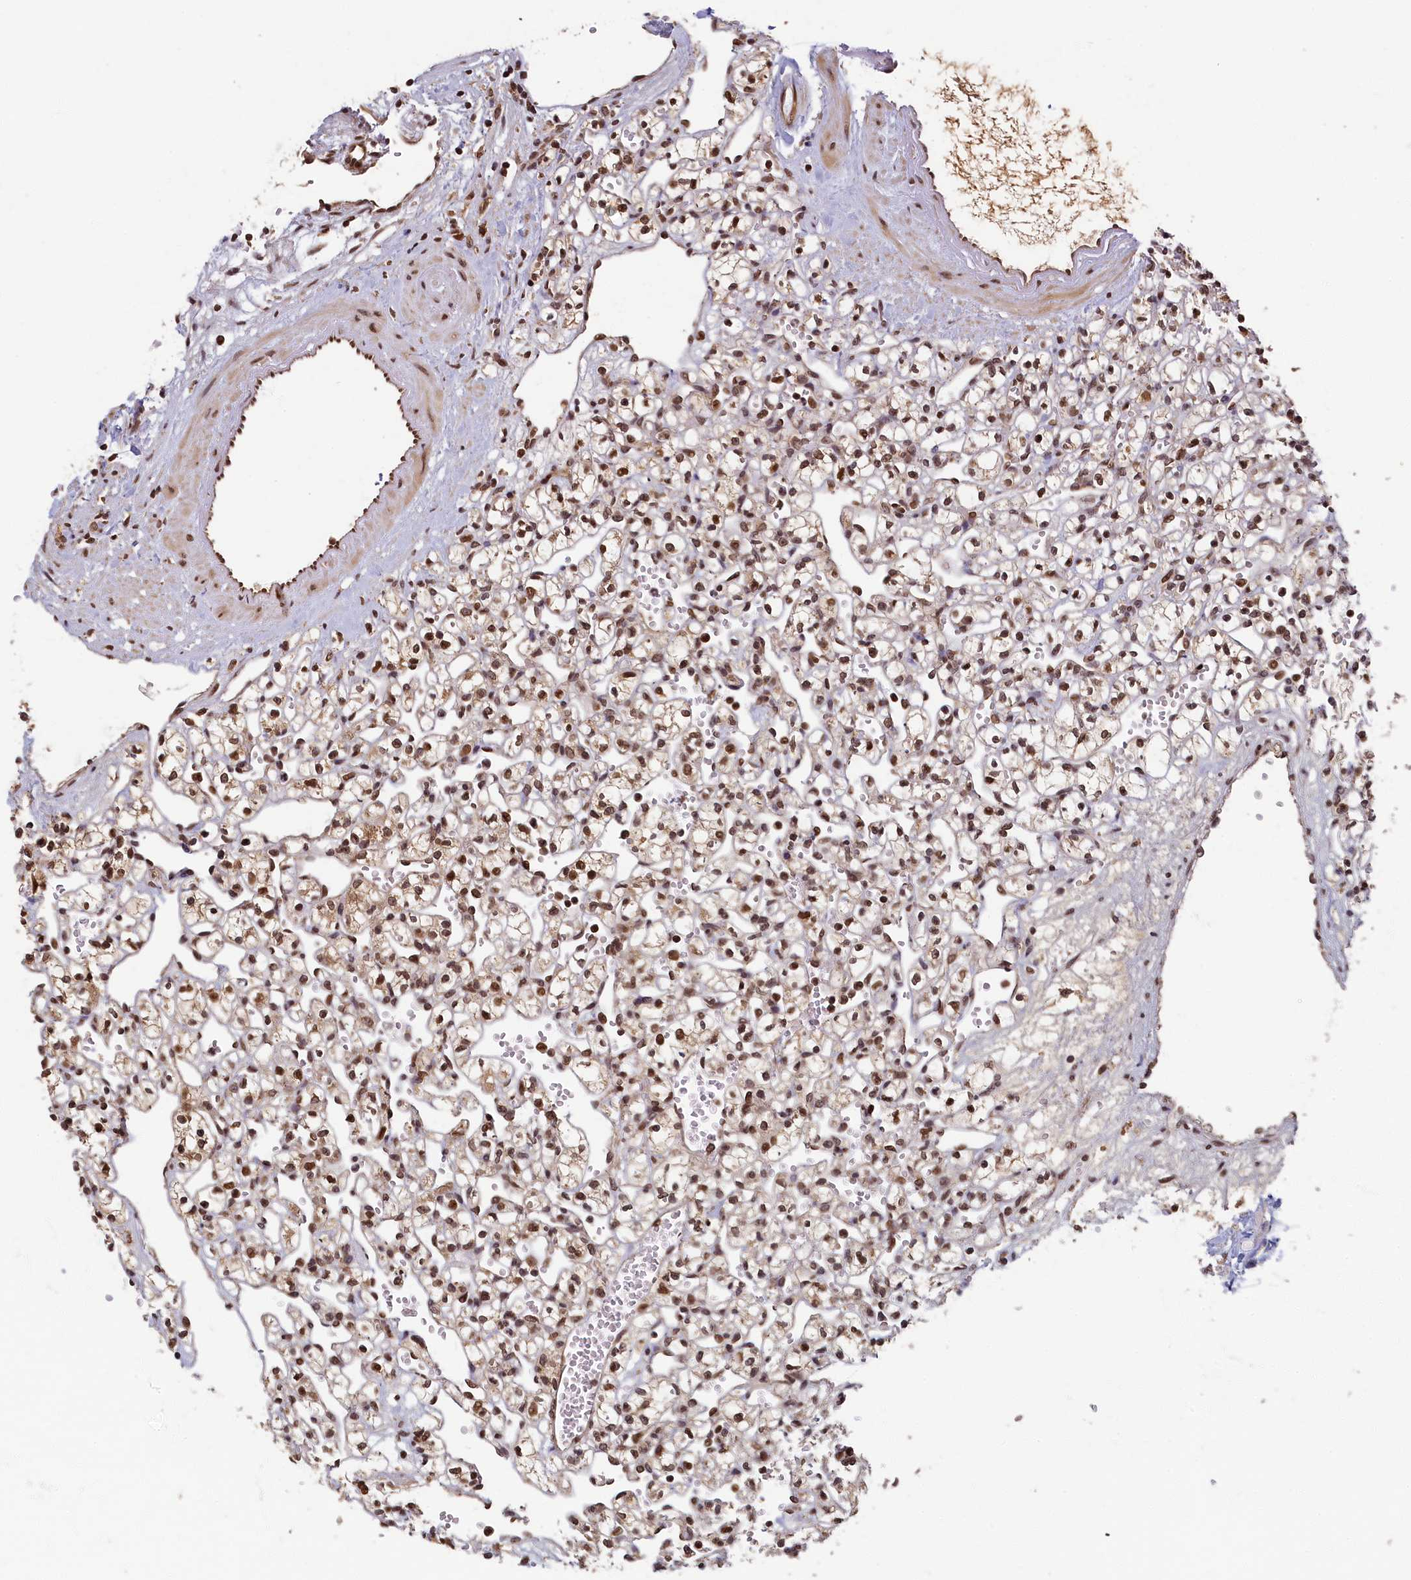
{"staining": {"intensity": "moderate", "quantity": "25%-75%", "location": "nuclear"}, "tissue": "renal cancer", "cell_type": "Tumor cells", "image_type": "cancer", "snomed": [{"axis": "morphology", "description": "Adenocarcinoma, NOS"}, {"axis": "topography", "description": "Kidney"}], "caption": "Protein staining displays moderate nuclear staining in approximately 25%-75% of tumor cells in adenocarcinoma (renal).", "gene": "CKAP2L", "patient": {"sex": "female", "age": 59}}